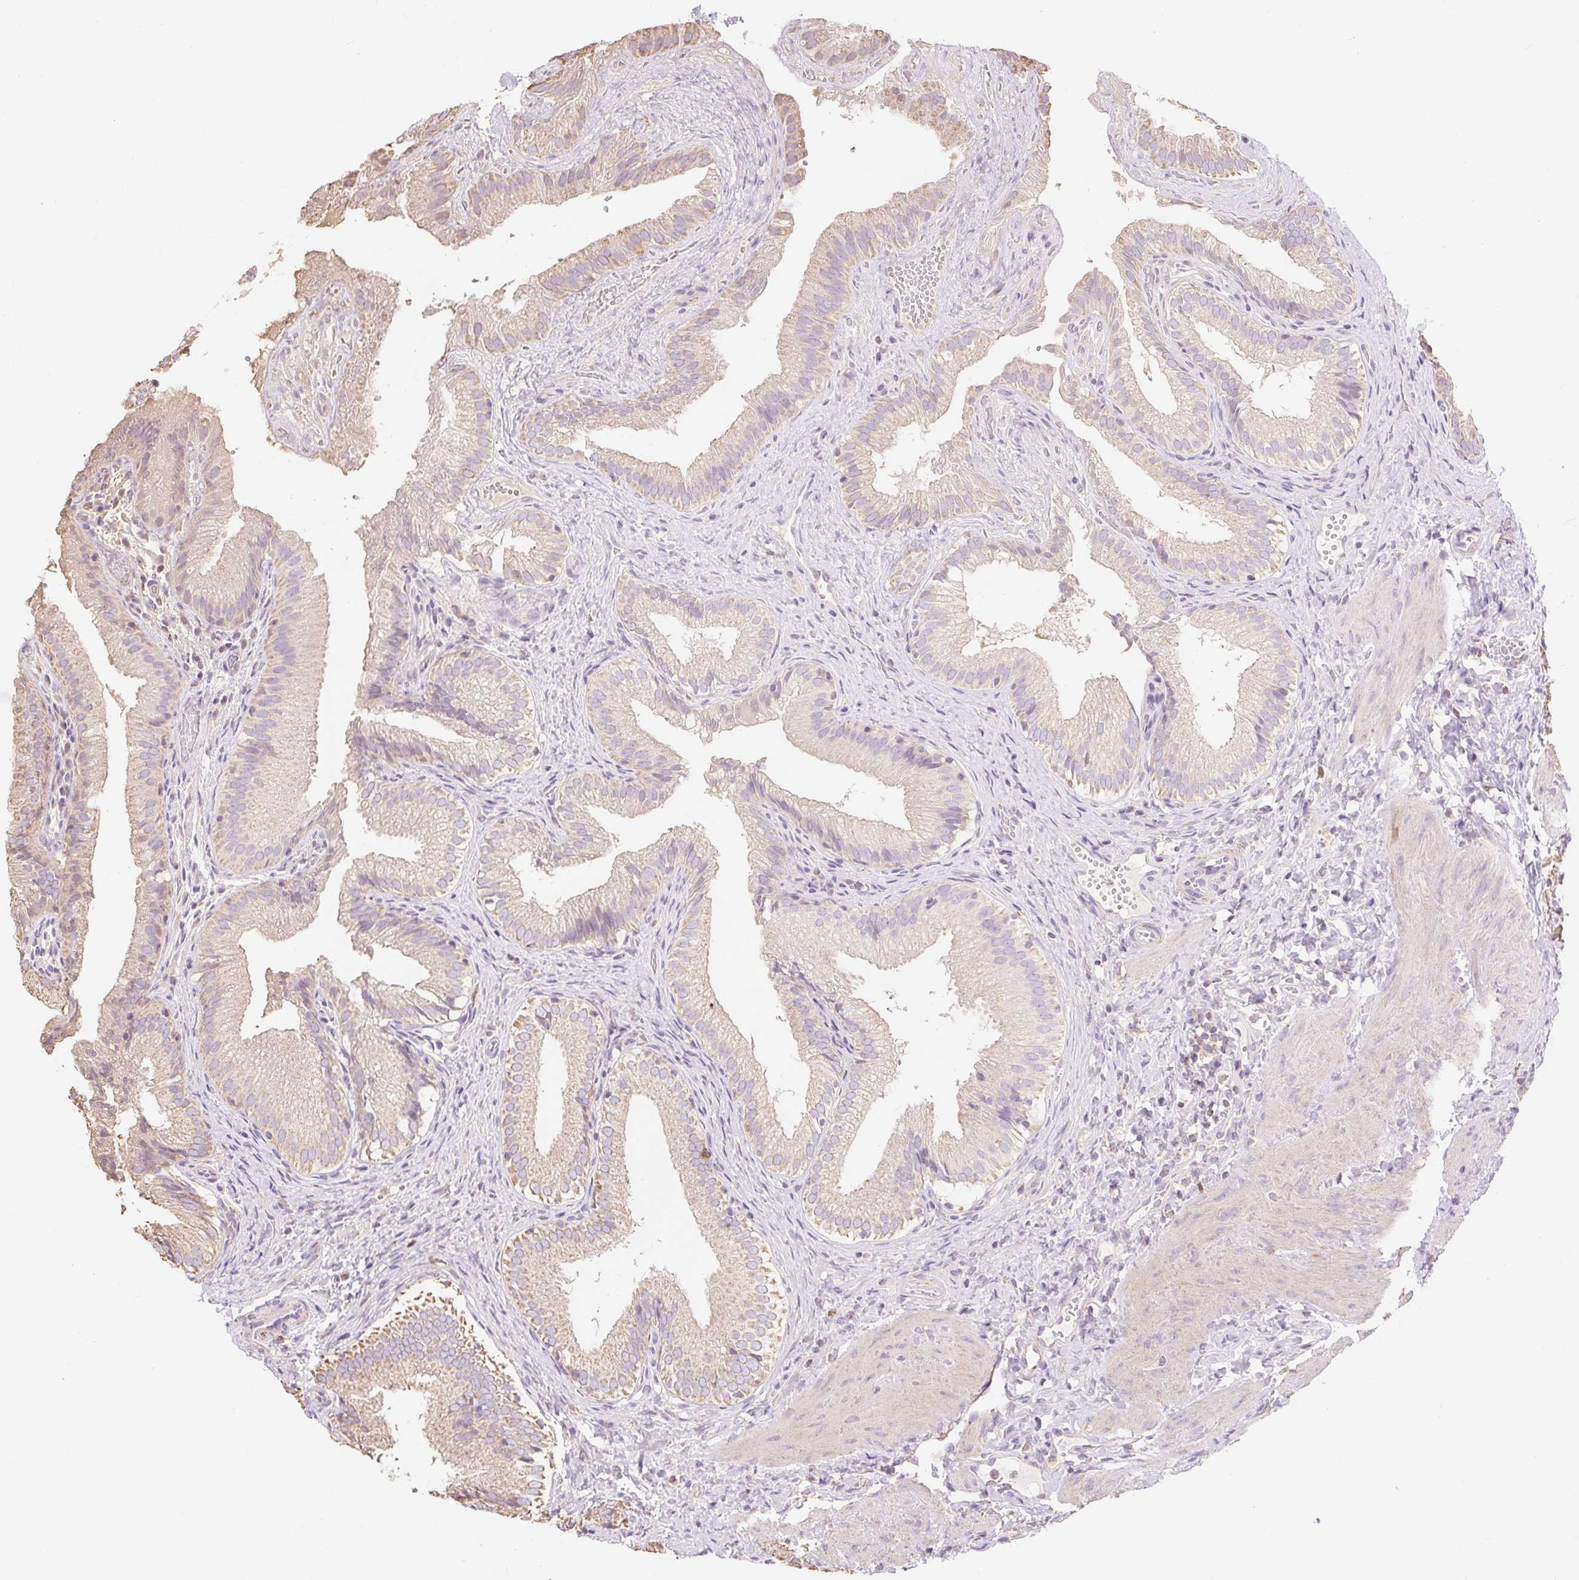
{"staining": {"intensity": "weak", "quantity": "25%-75%", "location": "cytoplasmic/membranous"}, "tissue": "gallbladder", "cell_type": "Glandular cells", "image_type": "normal", "snomed": [{"axis": "morphology", "description": "Normal tissue, NOS"}, {"axis": "topography", "description": "Gallbladder"}], "caption": "Gallbladder stained with DAB (3,3'-diaminobenzidine) immunohistochemistry reveals low levels of weak cytoplasmic/membranous expression in approximately 25%-75% of glandular cells. Immunohistochemistry stains the protein of interest in brown and the nuclei are stained blue.", "gene": "DHX35", "patient": {"sex": "female", "age": 30}}